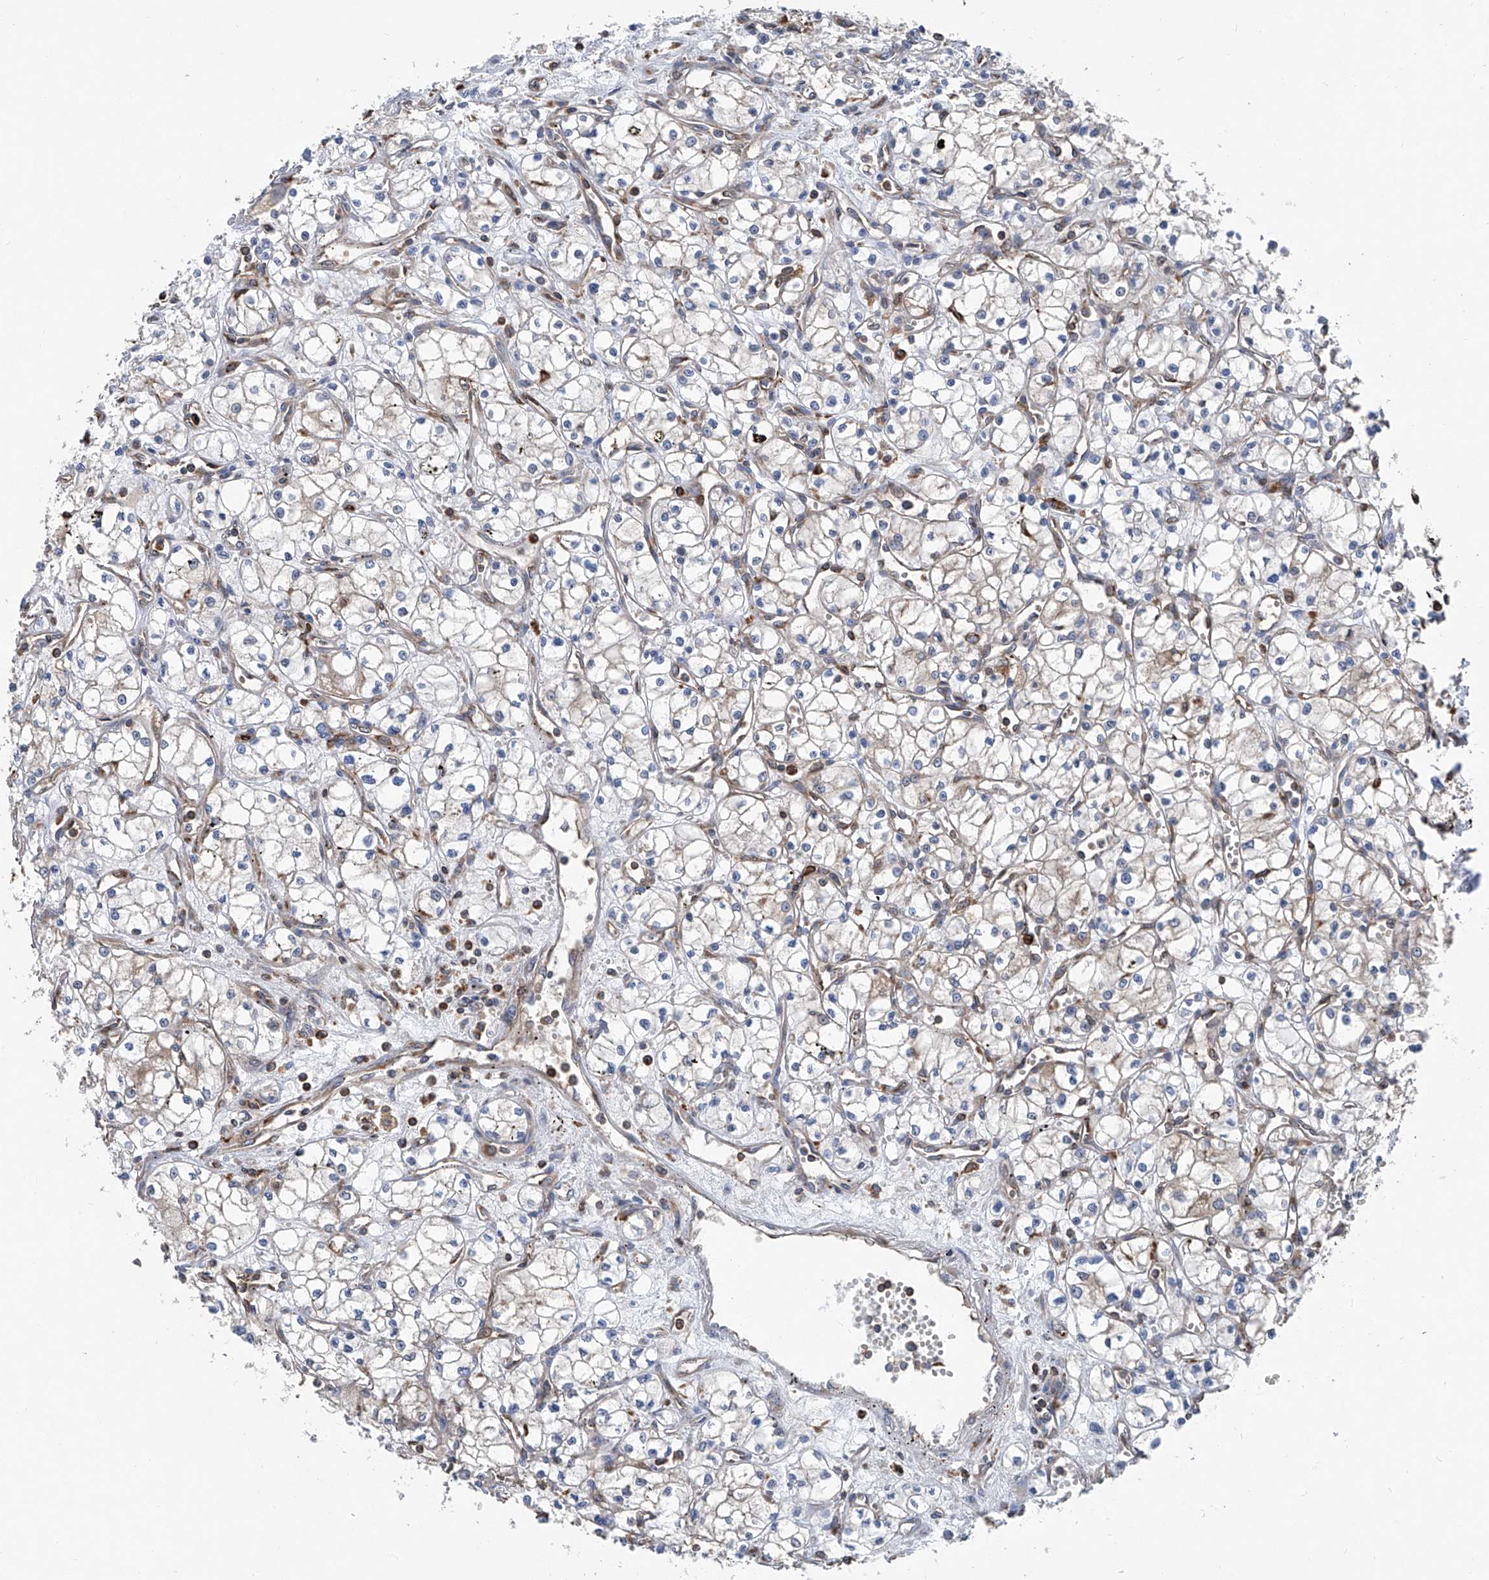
{"staining": {"intensity": "negative", "quantity": "none", "location": "none"}, "tissue": "renal cancer", "cell_type": "Tumor cells", "image_type": "cancer", "snomed": [{"axis": "morphology", "description": "Adenocarcinoma, NOS"}, {"axis": "topography", "description": "Kidney"}], "caption": "This micrograph is of renal cancer stained with immunohistochemistry (IHC) to label a protein in brown with the nuclei are counter-stained blue. There is no positivity in tumor cells.", "gene": "TRIM38", "patient": {"sex": "male", "age": 59}}